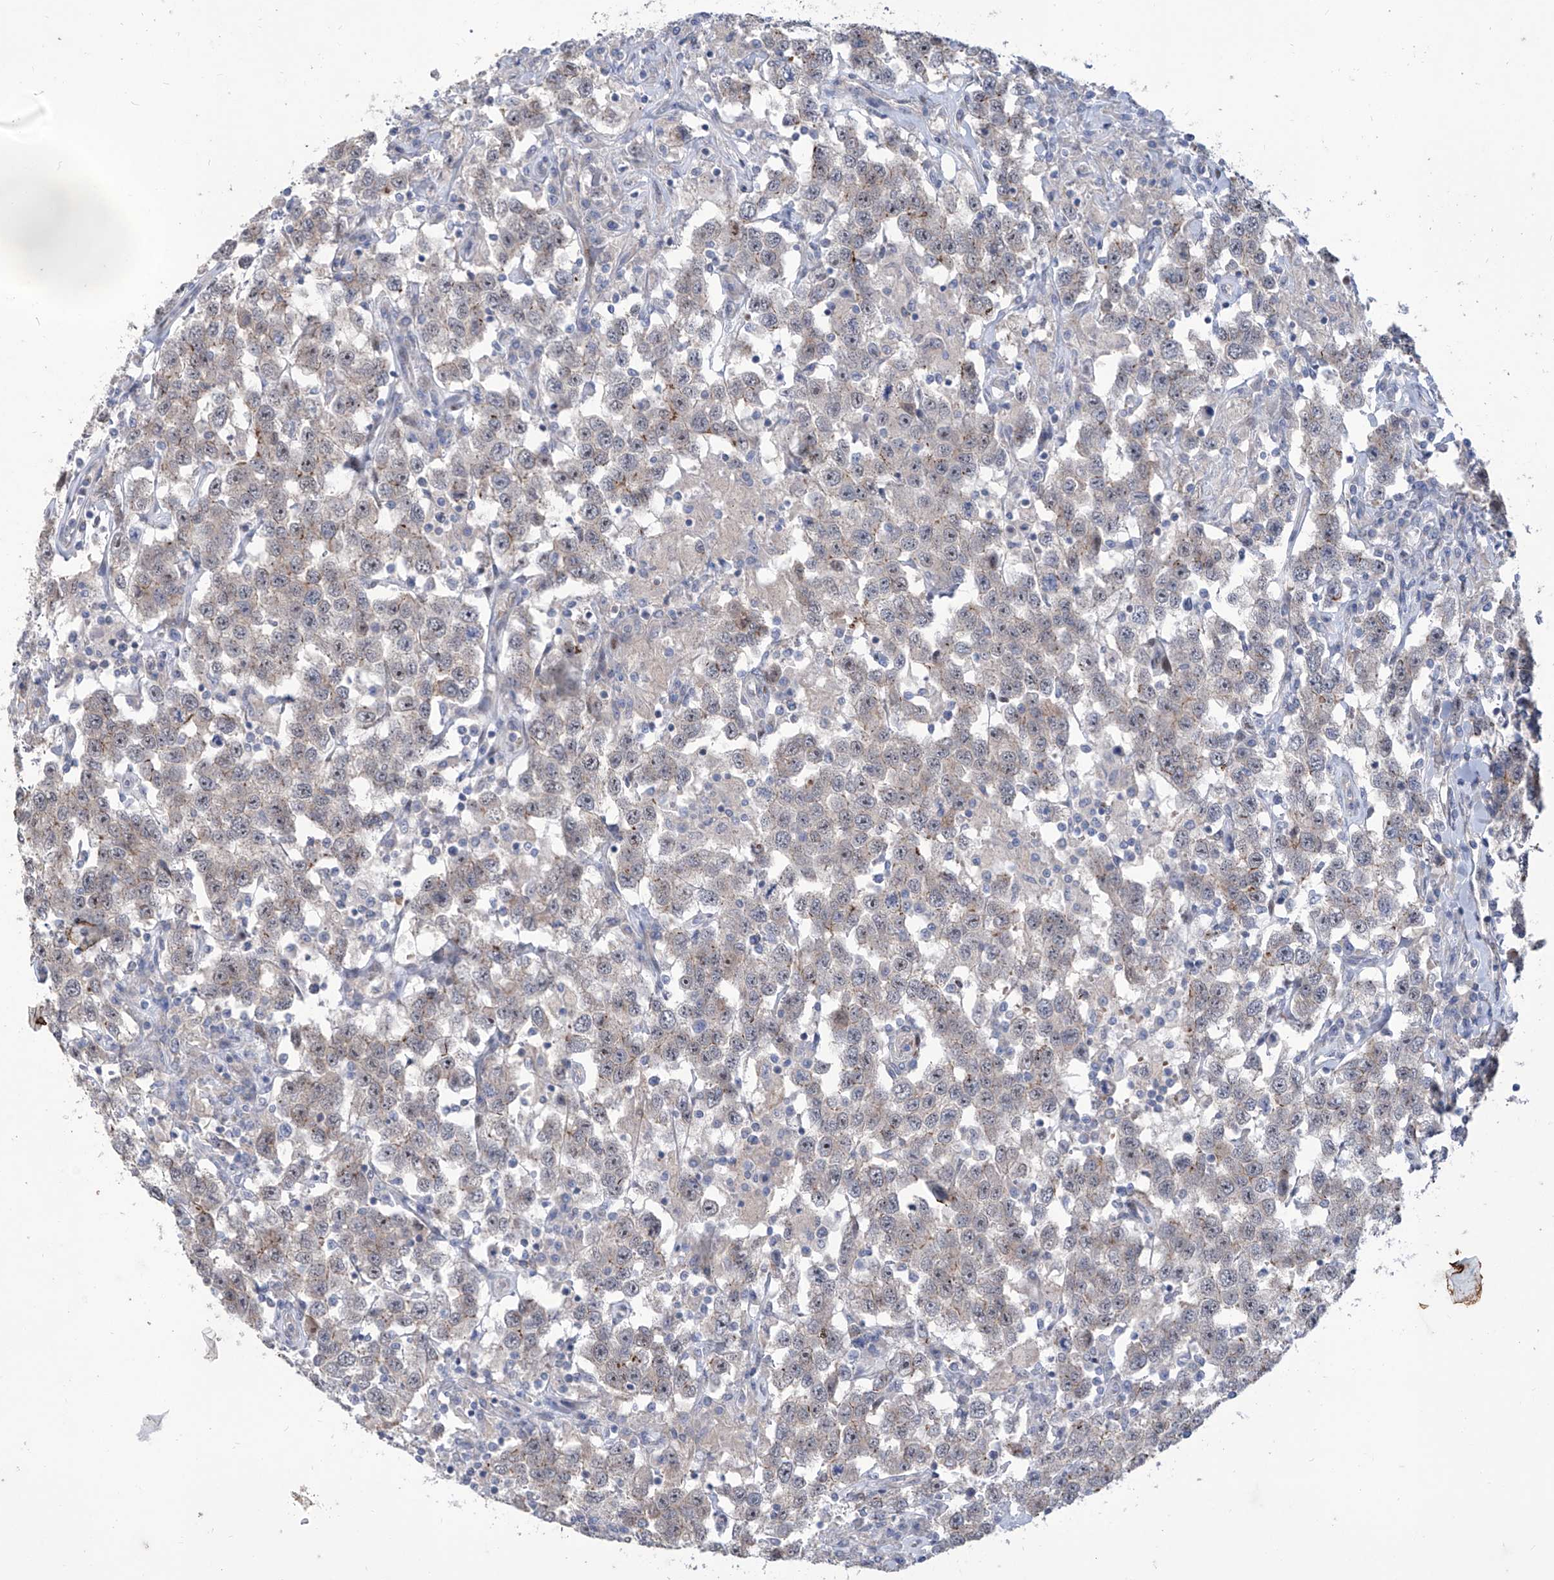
{"staining": {"intensity": "negative", "quantity": "none", "location": "none"}, "tissue": "testis cancer", "cell_type": "Tumor cells", "image_type": "cancer", "snomed": [{"axis": "morphology", "description": "Seminoma, NOS"}, {"axis": "topography", "description": "Testis"}], "caption": "The histopathology image reveals no staining of tumor cells in seminoma (testis).", "gene": "LRRC1", "patient": {"sex": "male", "age": 41}}